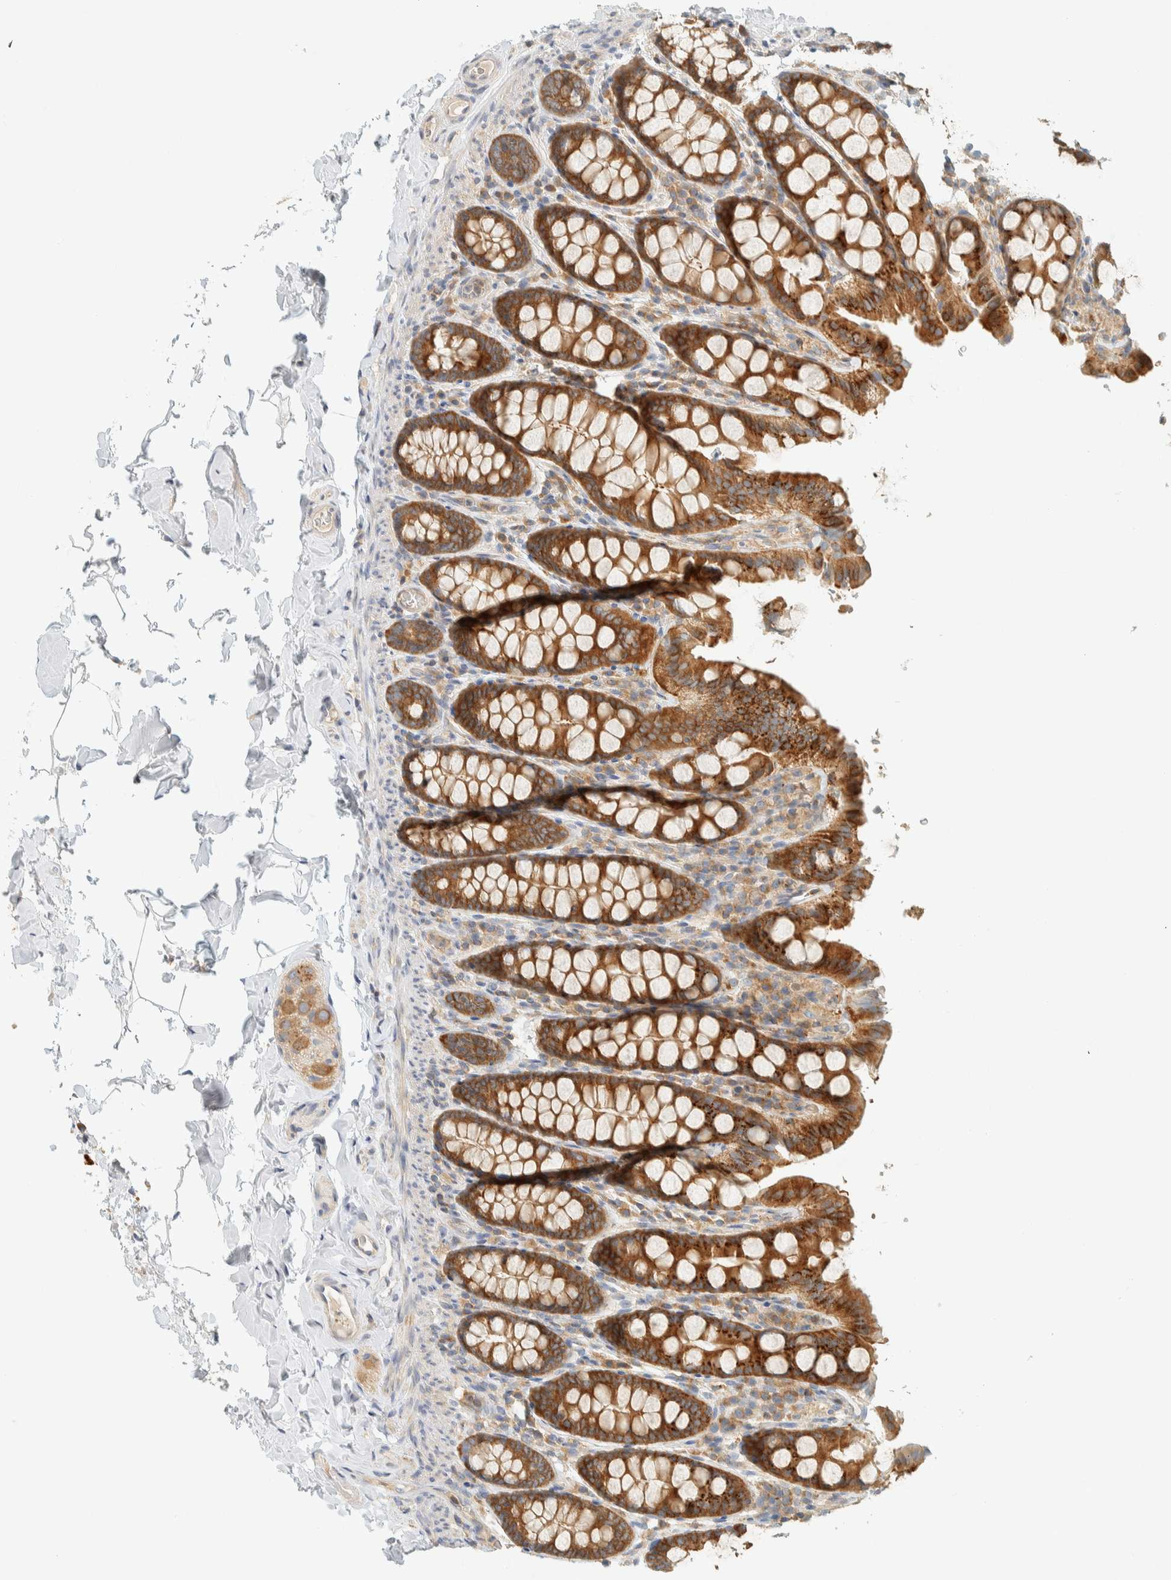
{"staining": {"intensity": "weak", "quantity": ">75%", "location": "cytoplasmic/membranous"}, "tissue": "colon", "cell_type": "Endothelial cells", "image_type": "normal", "snomed": [{"axis": "morphology", "description": "Normal tissue, NOS"}, {"axis": "topography", "description": "Colon"}, {"axis": "topography", "description": "Peripheral nerve tissue"}], "caption": "High-power microscopy captured an IHC photomicrograph of normal colon, revealing weak cytoplasmic/membranous staining in approximately >75% of endothelial cells.", "gene": "ARFGEF1", "patient": {"sex": "female", "age": 61}}